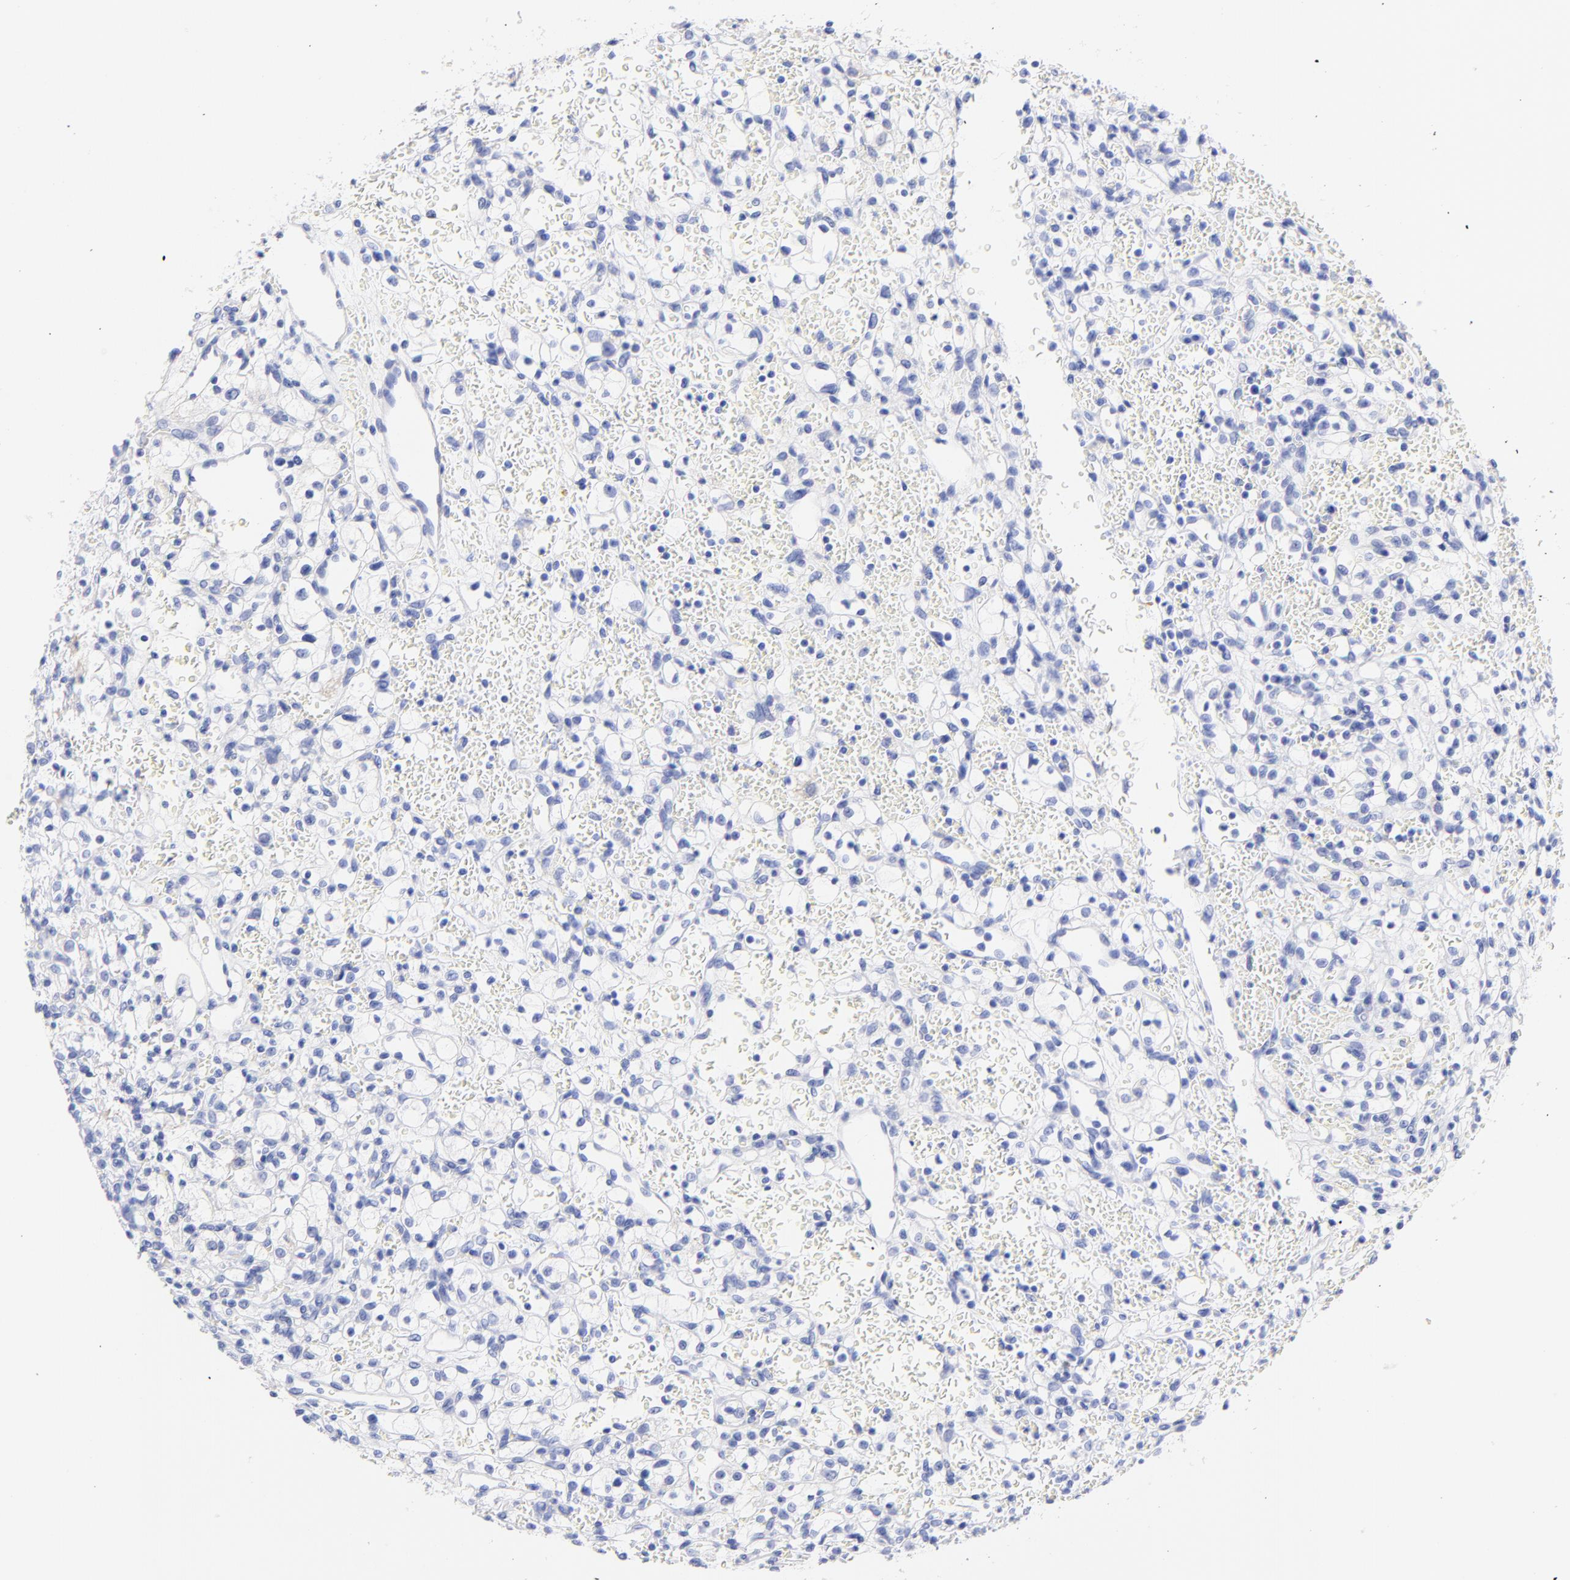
{"staining": {"intensity": "negative", "quantity": "none", "location": "none"}, "tissue": "renal cancer", "cell_type": "Tumor cells", "image_type": "cancer", "snomed": [{"axis": "morphology", "description": "Adenocarcinoma, NOS"}, {"axis": "topography", "description": "Kidney"}], "caption": "Tumor cells are negative for protein expression in human adenocarcinoma (renal).", "gene": "C1QTNF6", "patient": {"sex": "female", "age": 62}}